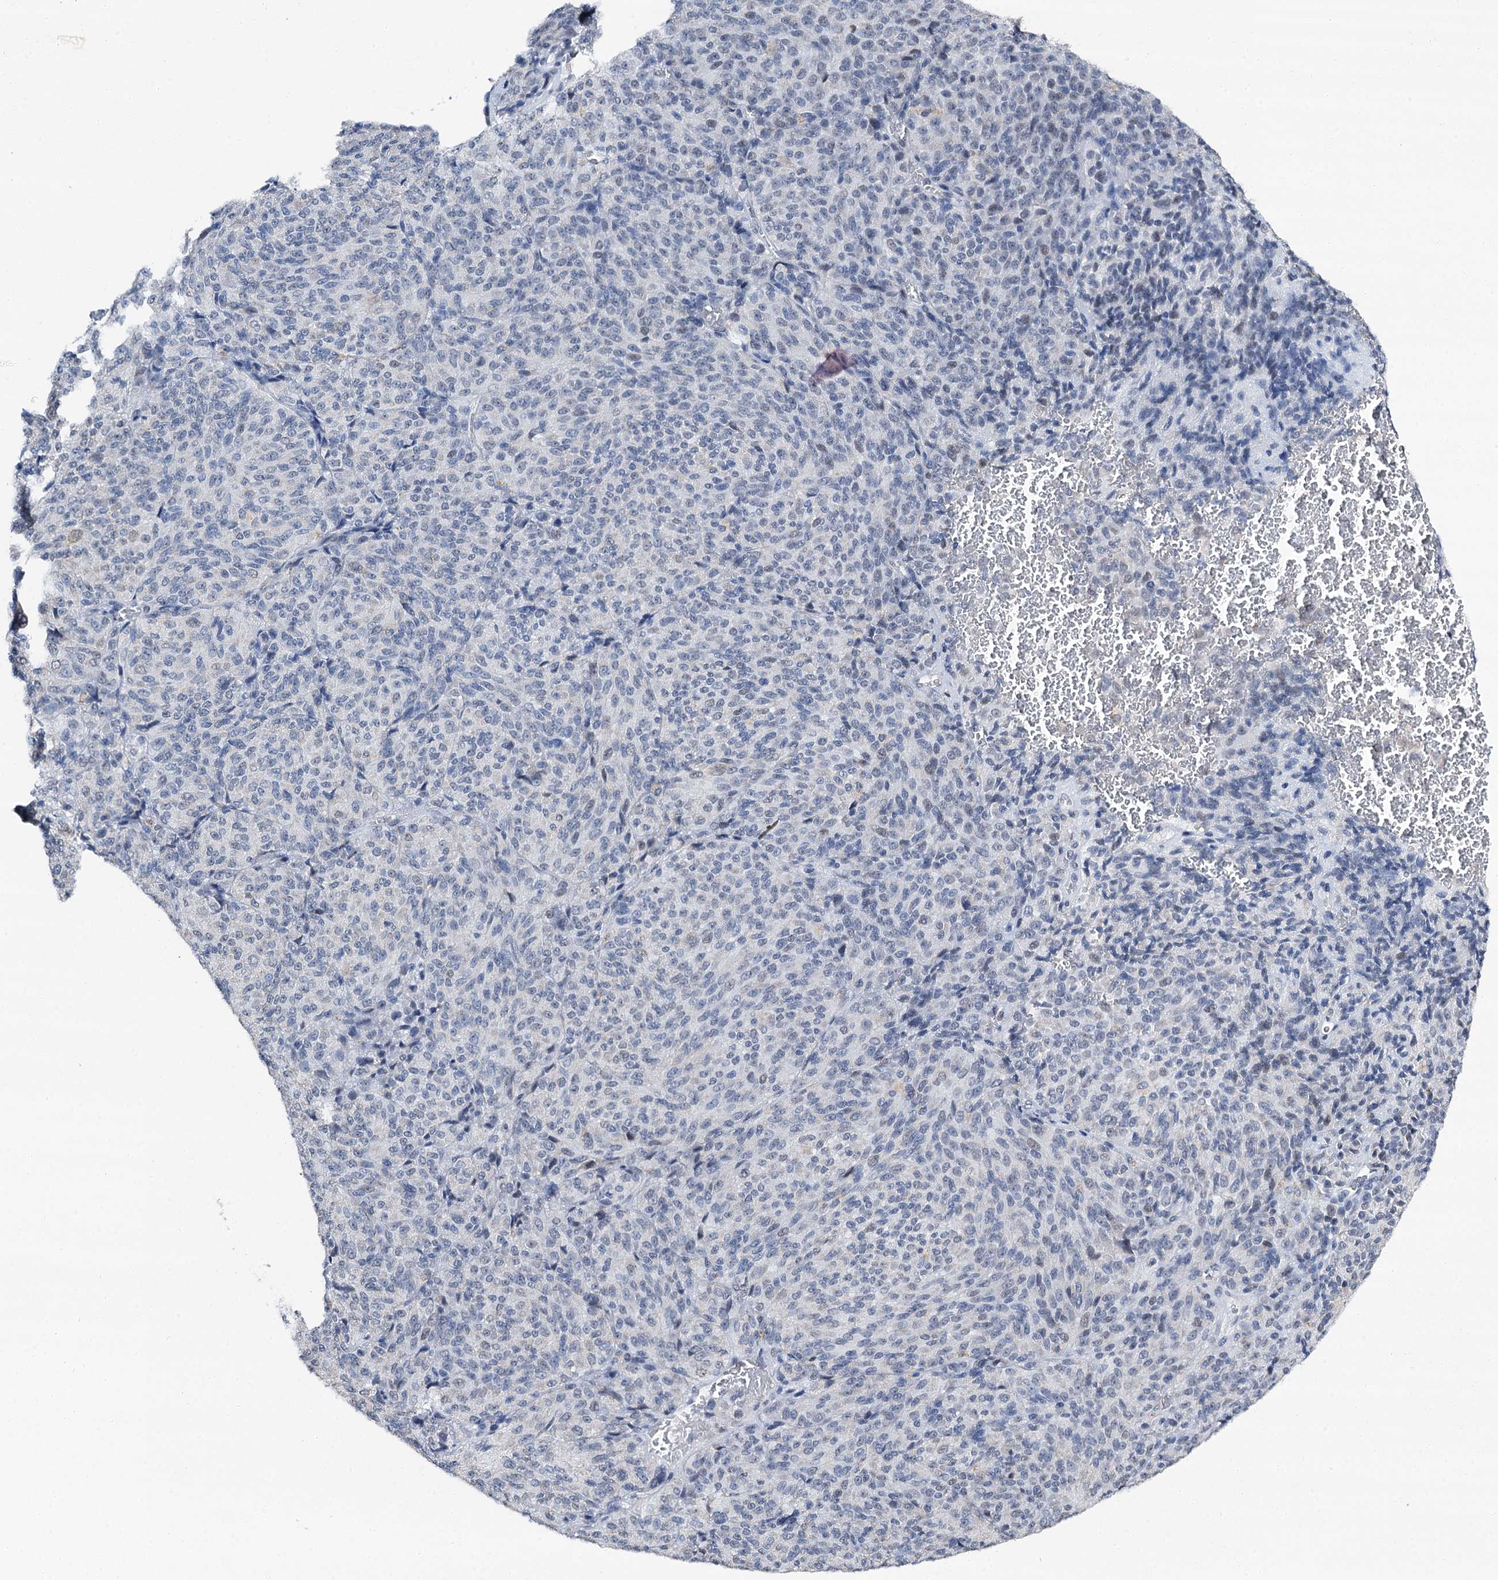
{"staining": {"intensity": "negative", "quantity": "none", "location": "none"}, "tissue": "melanoma", "cell_type": "Tumor cells", "image_type": "cancer", "snomed": [{"axis": "morphology", "description": "Malignant melanoma, Metastatic site"}, {"axis": "topography", "description": "Brain"}], "caption": "Tumor cells show no significant protein expression in melanoma.", "gene": "SPATS2", "patient": {"sex": "female", "age": 56}}